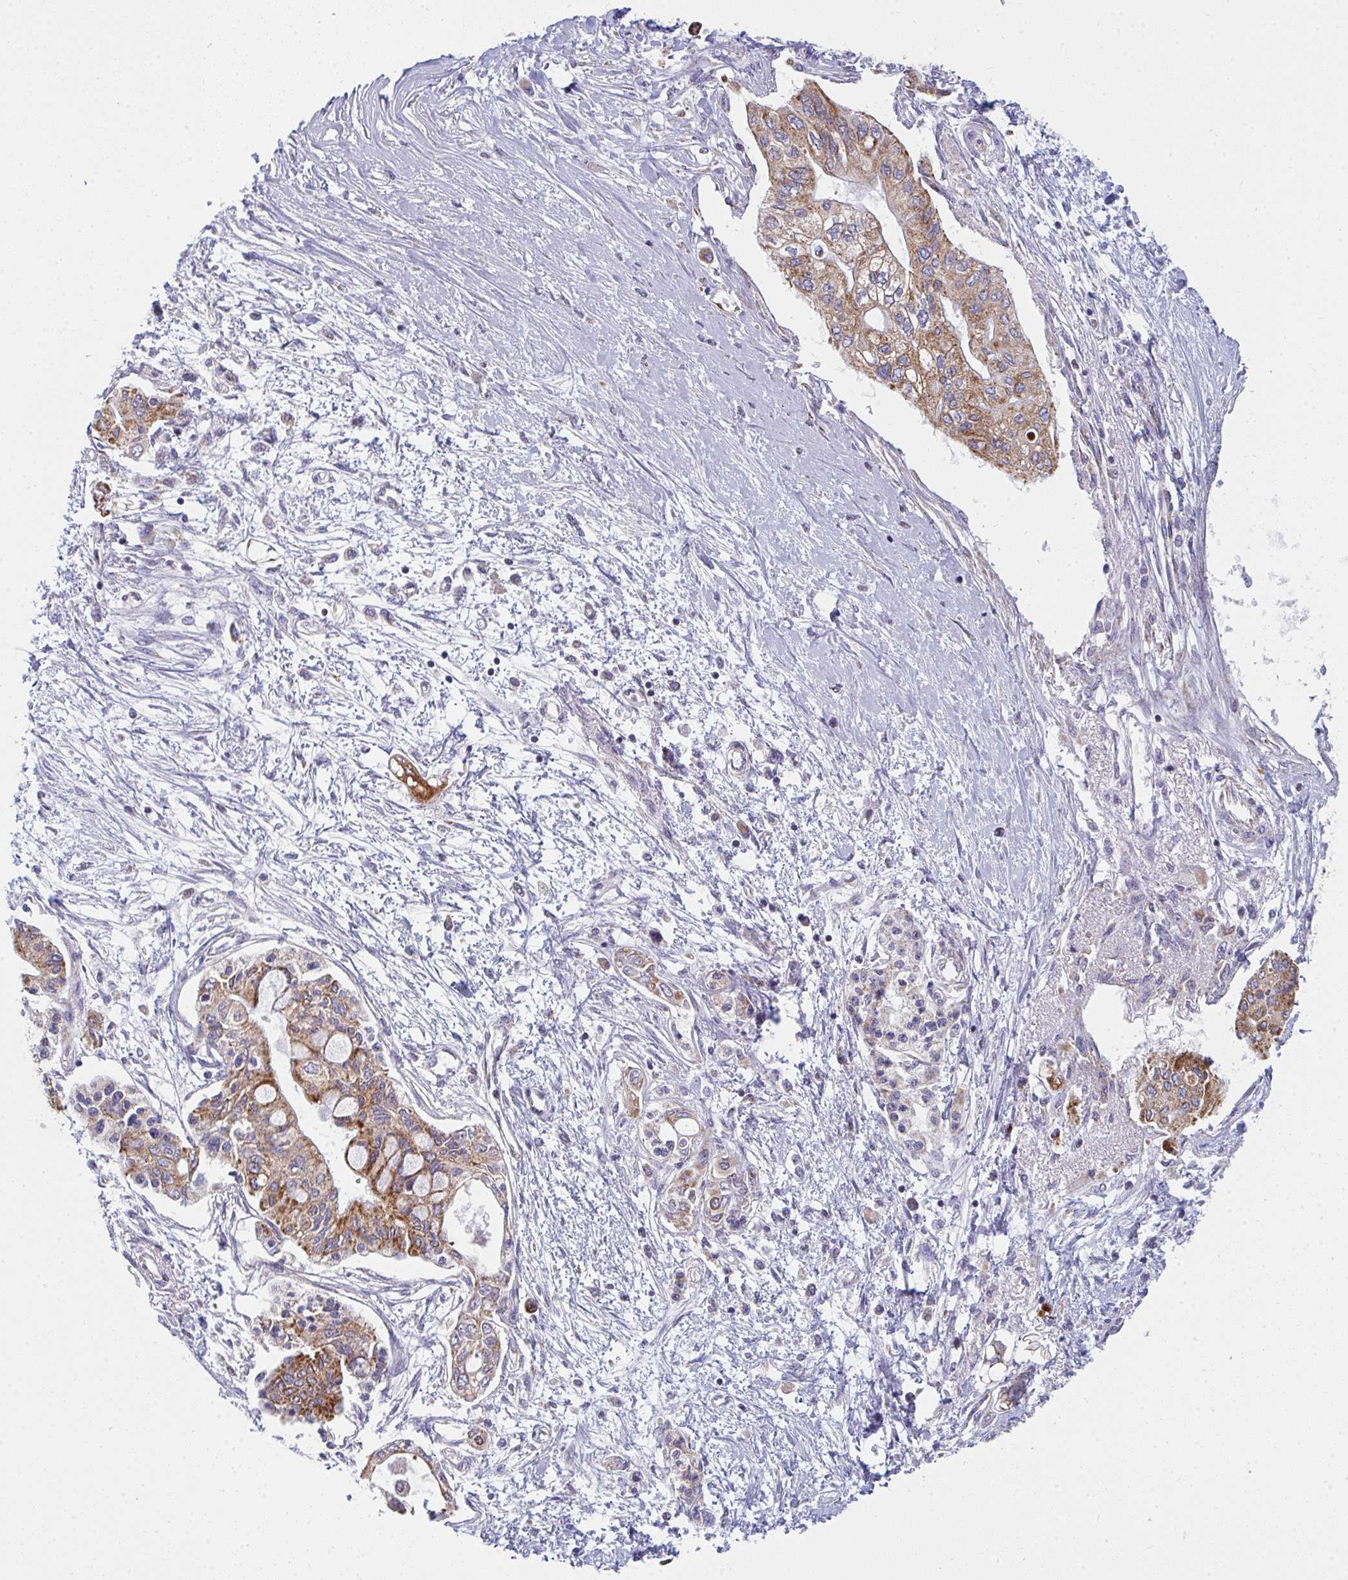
{"staining": {"intensity": "moderate", "quantity": ">75%", "location": "cytoplasmic/membranous"}, "tissue": "pancreatic cancer", "cell_type": "Tumor cells", "image_type": "cancer", "snomed": [{"axis": "morphology", "description": "Adenocarcinoma, NOS"}, {"axis": "topography", "description": "Pancreas"}], "caption": "About >75% of tumor cells in pancreatic cancer (adenocarcinoma) exhibit moderate cytoplasmic/membranous protein expression as visualized by brown immunohistochemical staining.", "gene": "FAHD1", "patient": {"sex": "female", "age": 77}}